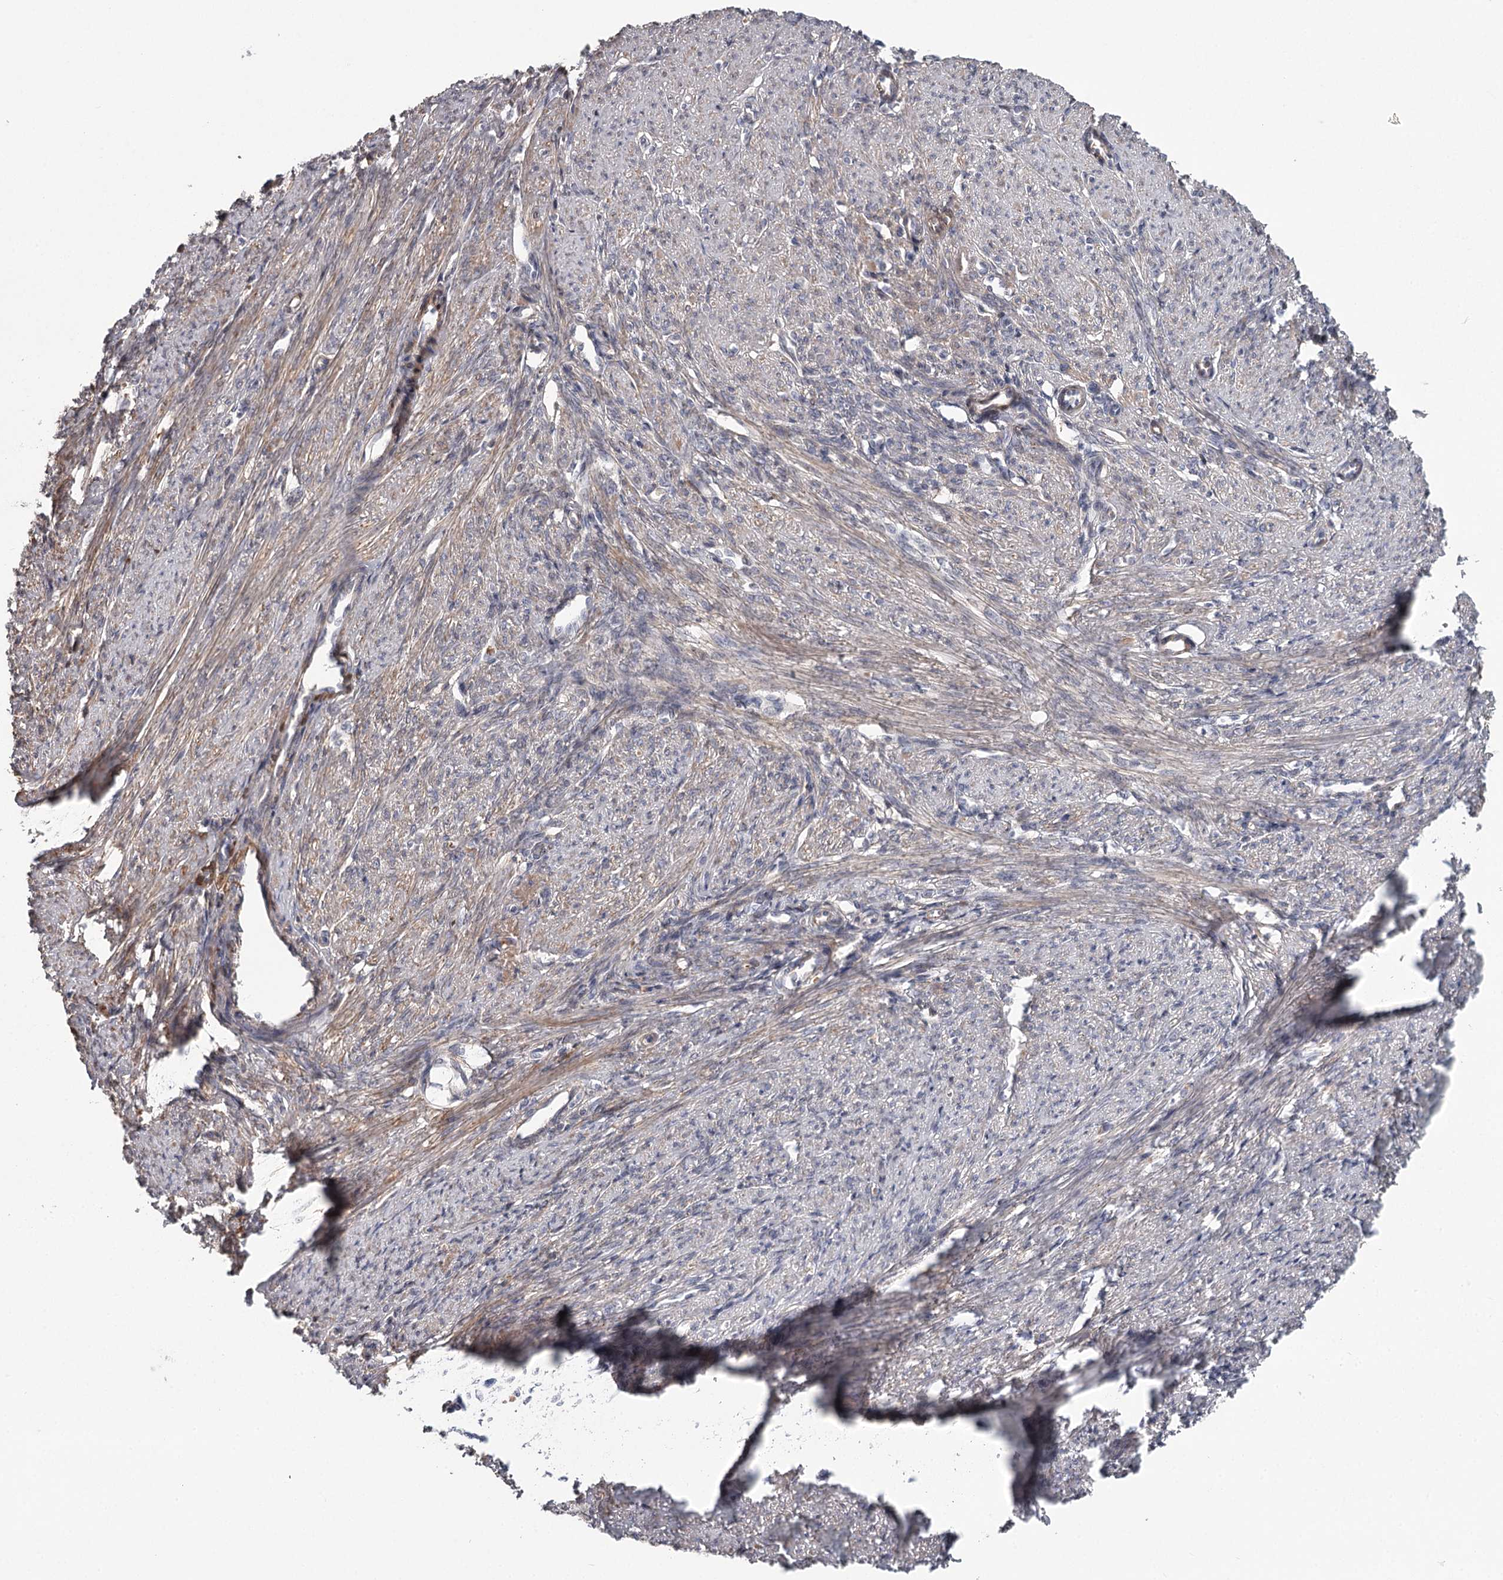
{"staining": {"intensity": "moderate", "quantity": "25%-75%", "location": "cytoplasmic/membranous"}, "tissue": "smooth muscle", "cell_type": "Smooth muscle cells", "image_type": "normal", "snomed": [{"axis": "morphology", "description": "Normal tissue, NOS"}, {"axis": "topography", "description": "Smooth muscle"}, {"axis": "topography", "description": "Uterus"}], "caption": "This is a photomicrograph of IHC staining of benign smooth muscle, which shows moderate positivity in the cytoplasmic/membranous of smooth muscle cells.", "gene": "DHRS9", "patient": {"sex": "female", "age": 59}}